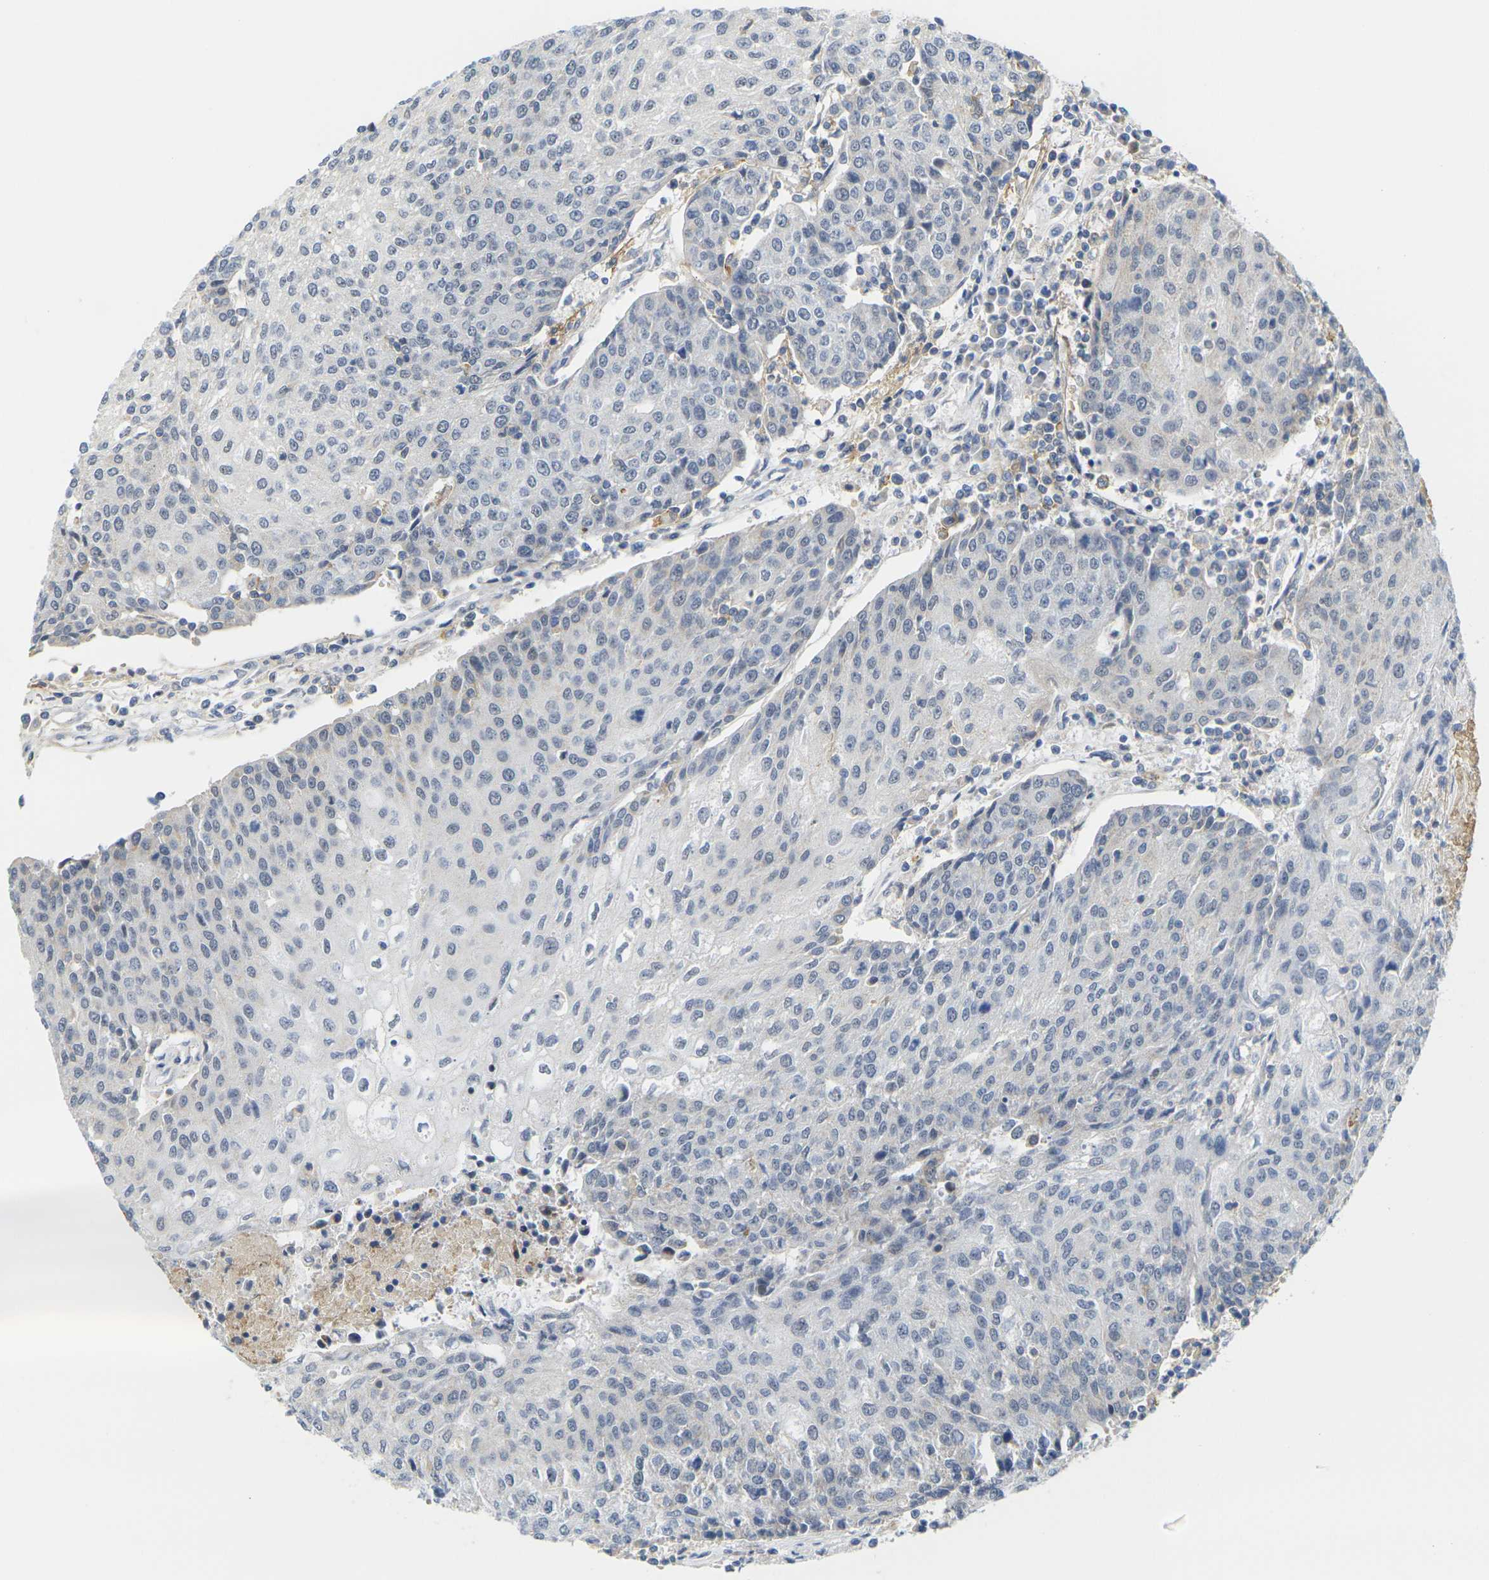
{"staining": {"intensity": "weak", "quantity": "<25%", "location": "cytoplasmic/membranous"}, "tissue": "urothelial cancer", "cell_type": "Tumor cells", "image_type": "cancer", "snomed": [{"axis": "morphology", "description": "Urothelial carcinoma, High grade"}, {"axis": "topography", "description": "Urinary bladder"}], "caption": "Immunohistochemistry of urothelial cancer shows no positivity in tumor cells.", "gene": "OTOF", "patient": {"sex": "female", "age": 85}}